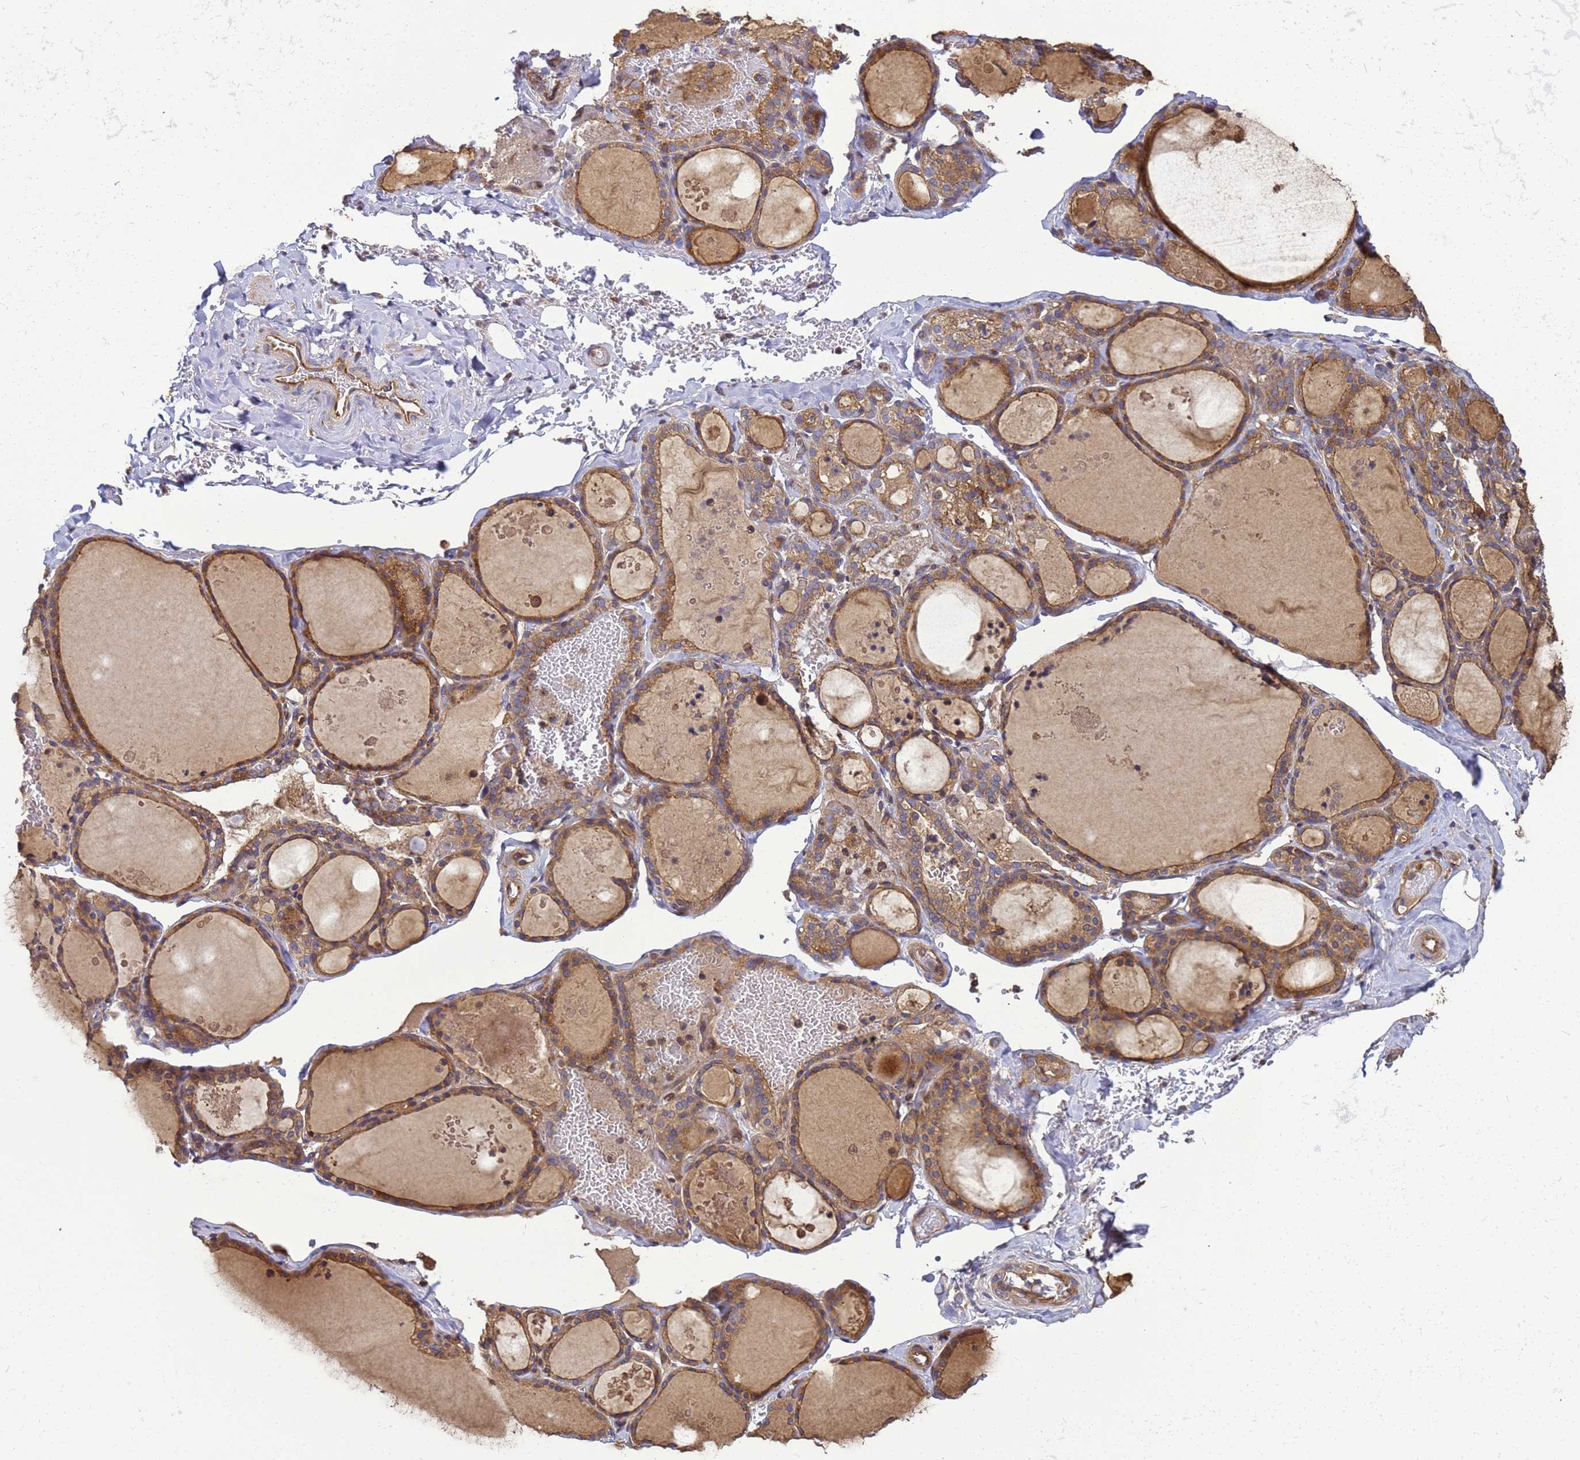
{"staining": {"intensity": "strong", "quantity": ">75%", "location": "cytoplasmic/membranous"}, "tissue": "thyroid gland", "cell_type": "Glandular cells", "image_type": "normal", "snomed": [{"axis": "morphology", "description": "Normal tissue, NOS"}, {"axis": "topography", "description": "Thyroid gland"}], "caption": "Unremarkable thyroid gland exhibits strong cytoplasmic/membranous expression in approximately >75% of glandular cells, visualized by immunohistochemistry.", "gene": "BECN1", "patient": {"sex": "male", "age": 56}}